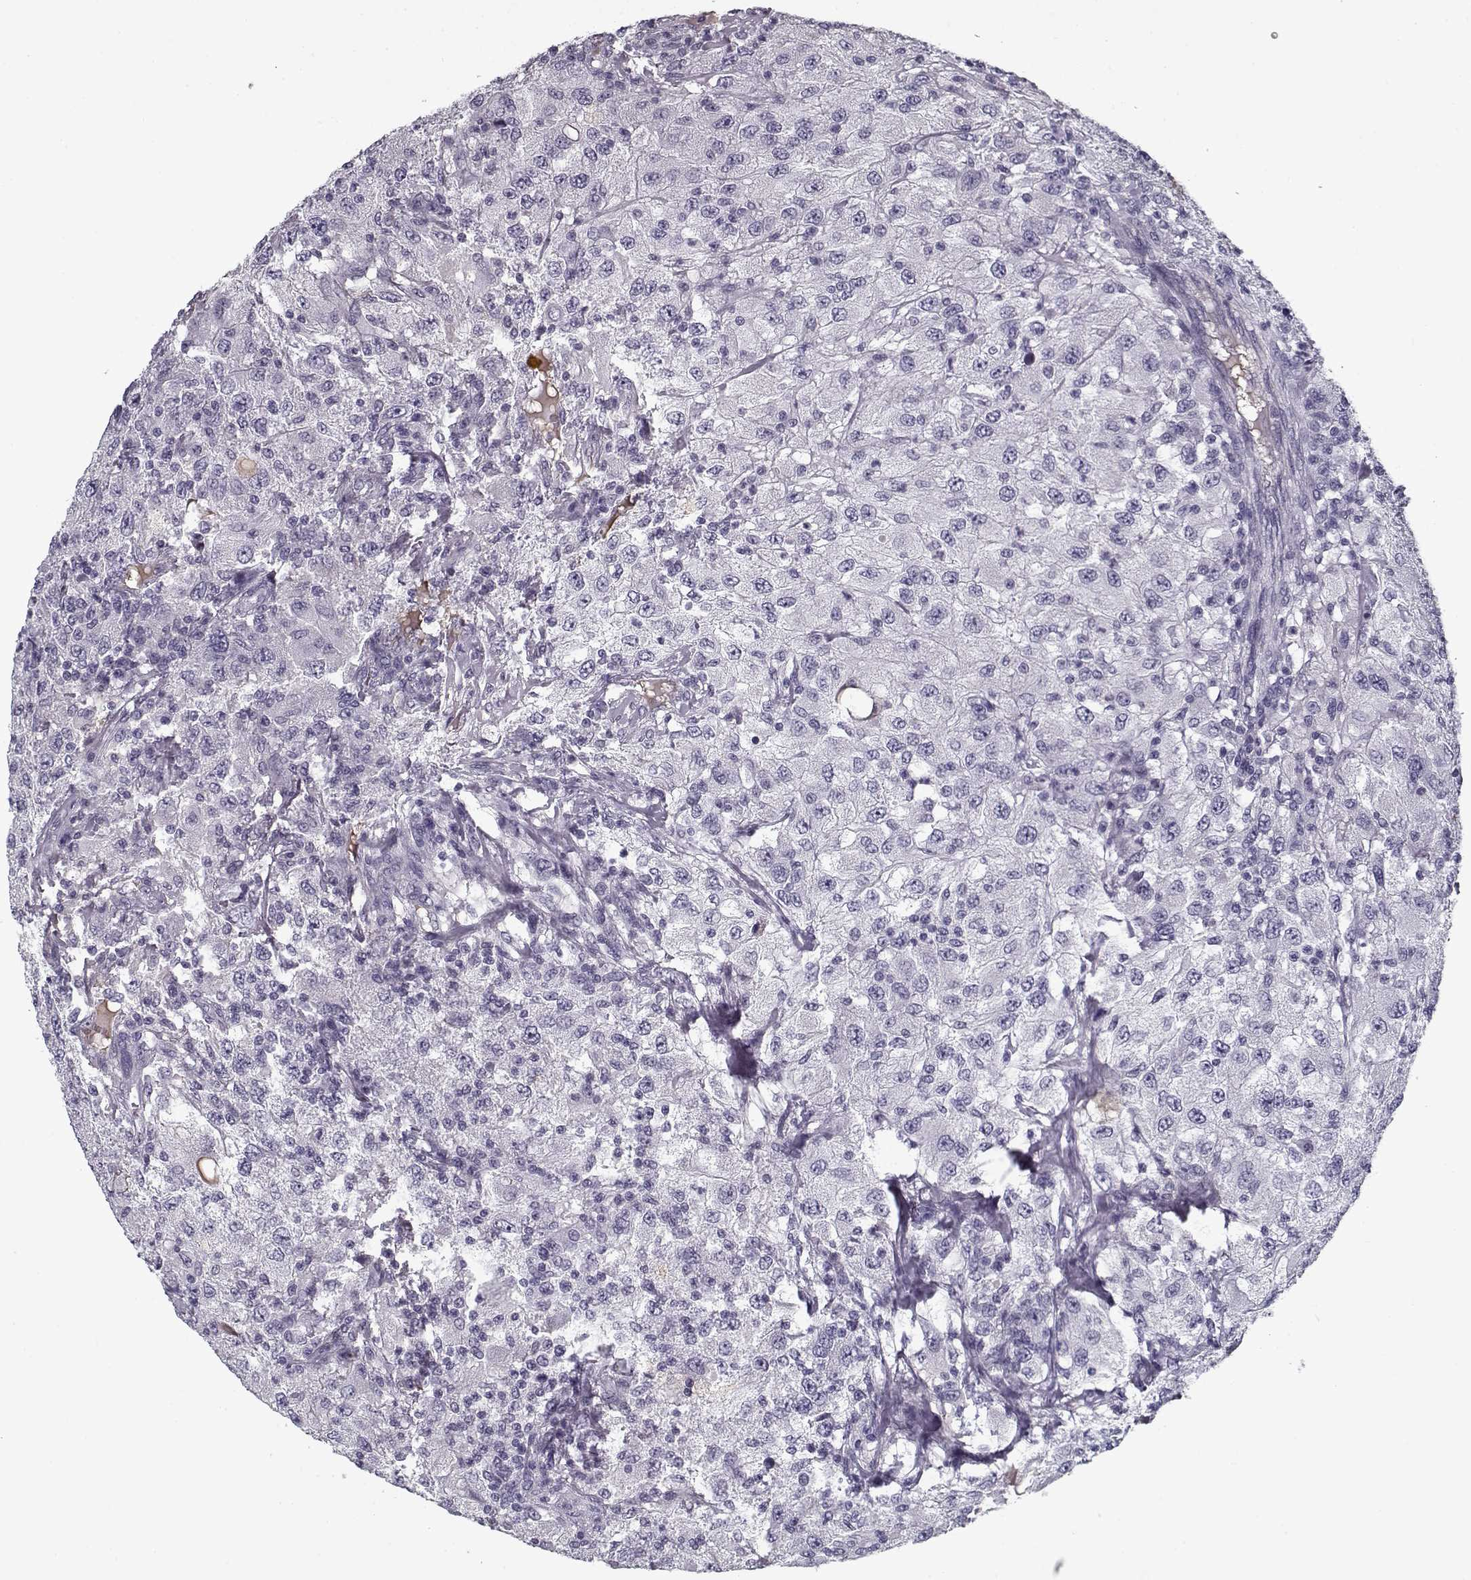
{"staining": {"intensity": "negative", "quantity": "none", "location": "none"}, "tissue": "renal cancer", "cell_type": "Tumor cells", "image_type": "cancer", "snomed": [{"axis": "morphology", "description": "Adenocarcinoma, NOS"}, {"axis": "topography", "description": "Kidney"}], "caption": "This is an immunohistochemistry histopathology image of human renal cancer (adenocarcinoma). There is no staining in tumor cells.", "gene": "SPACA9", "patient": {"sex": "female", "age": 67}}